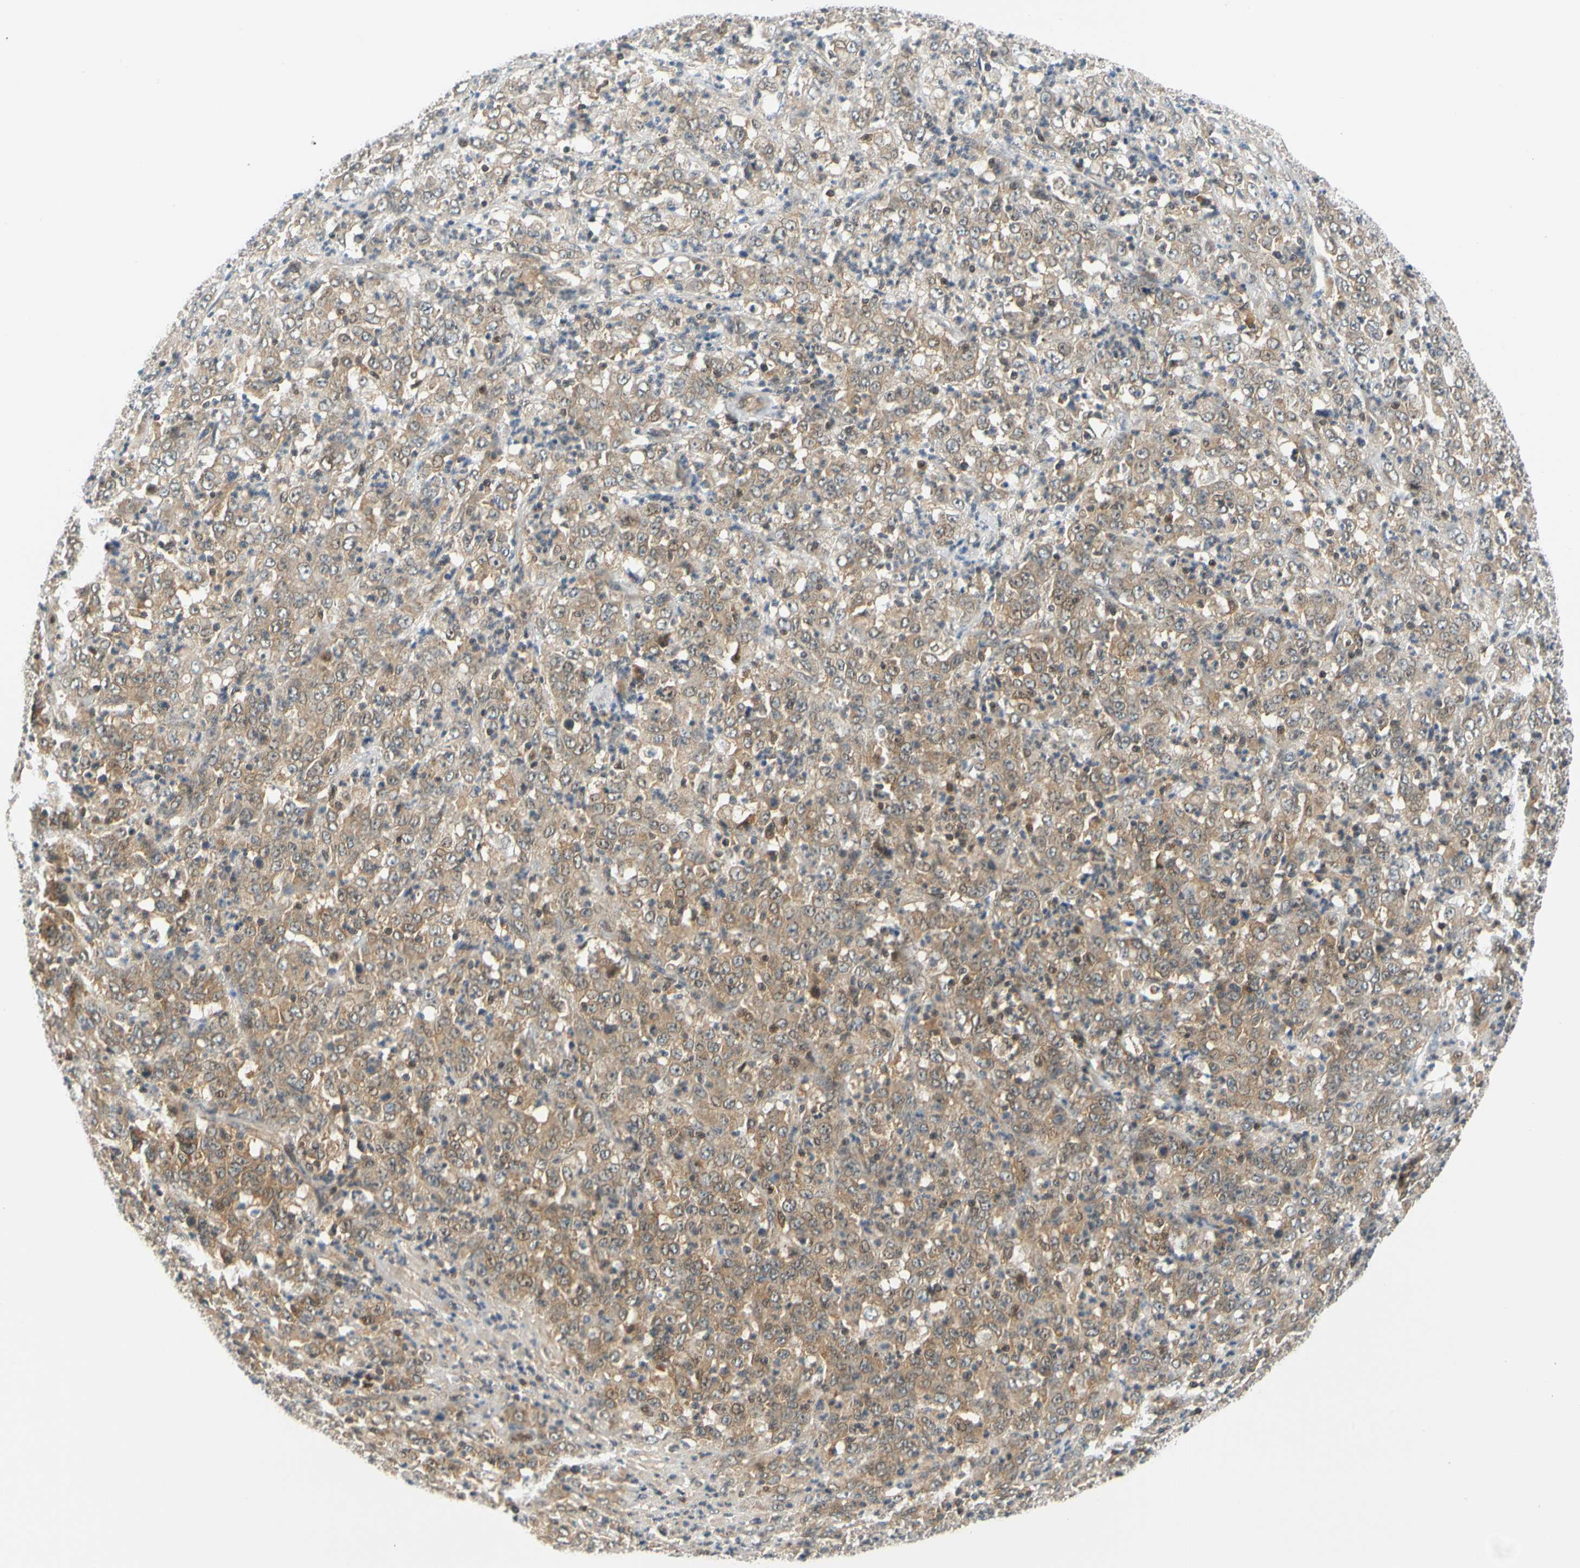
{"staining": {"intensity": "weak", "quantity": ">75%", "location": "cytoplasmic/membranous"}, "tissue": "stomach cancer", "cell_type": "Tumor cells", "image_type": "cancer", "snomed": [{"axis": "morphology", "description": "Adenocarcinoma, NOS"}, {"axis": "topography", "description": "Stomach, lower"}], "caption": "DAB immunohistochemical staining of human stomach cancer displays weak cytoplasmic/membranous protein staining in about >75% of tumor cells.", "gene": "MAPK9", "patient": {"sex": "female", "age": 71}}